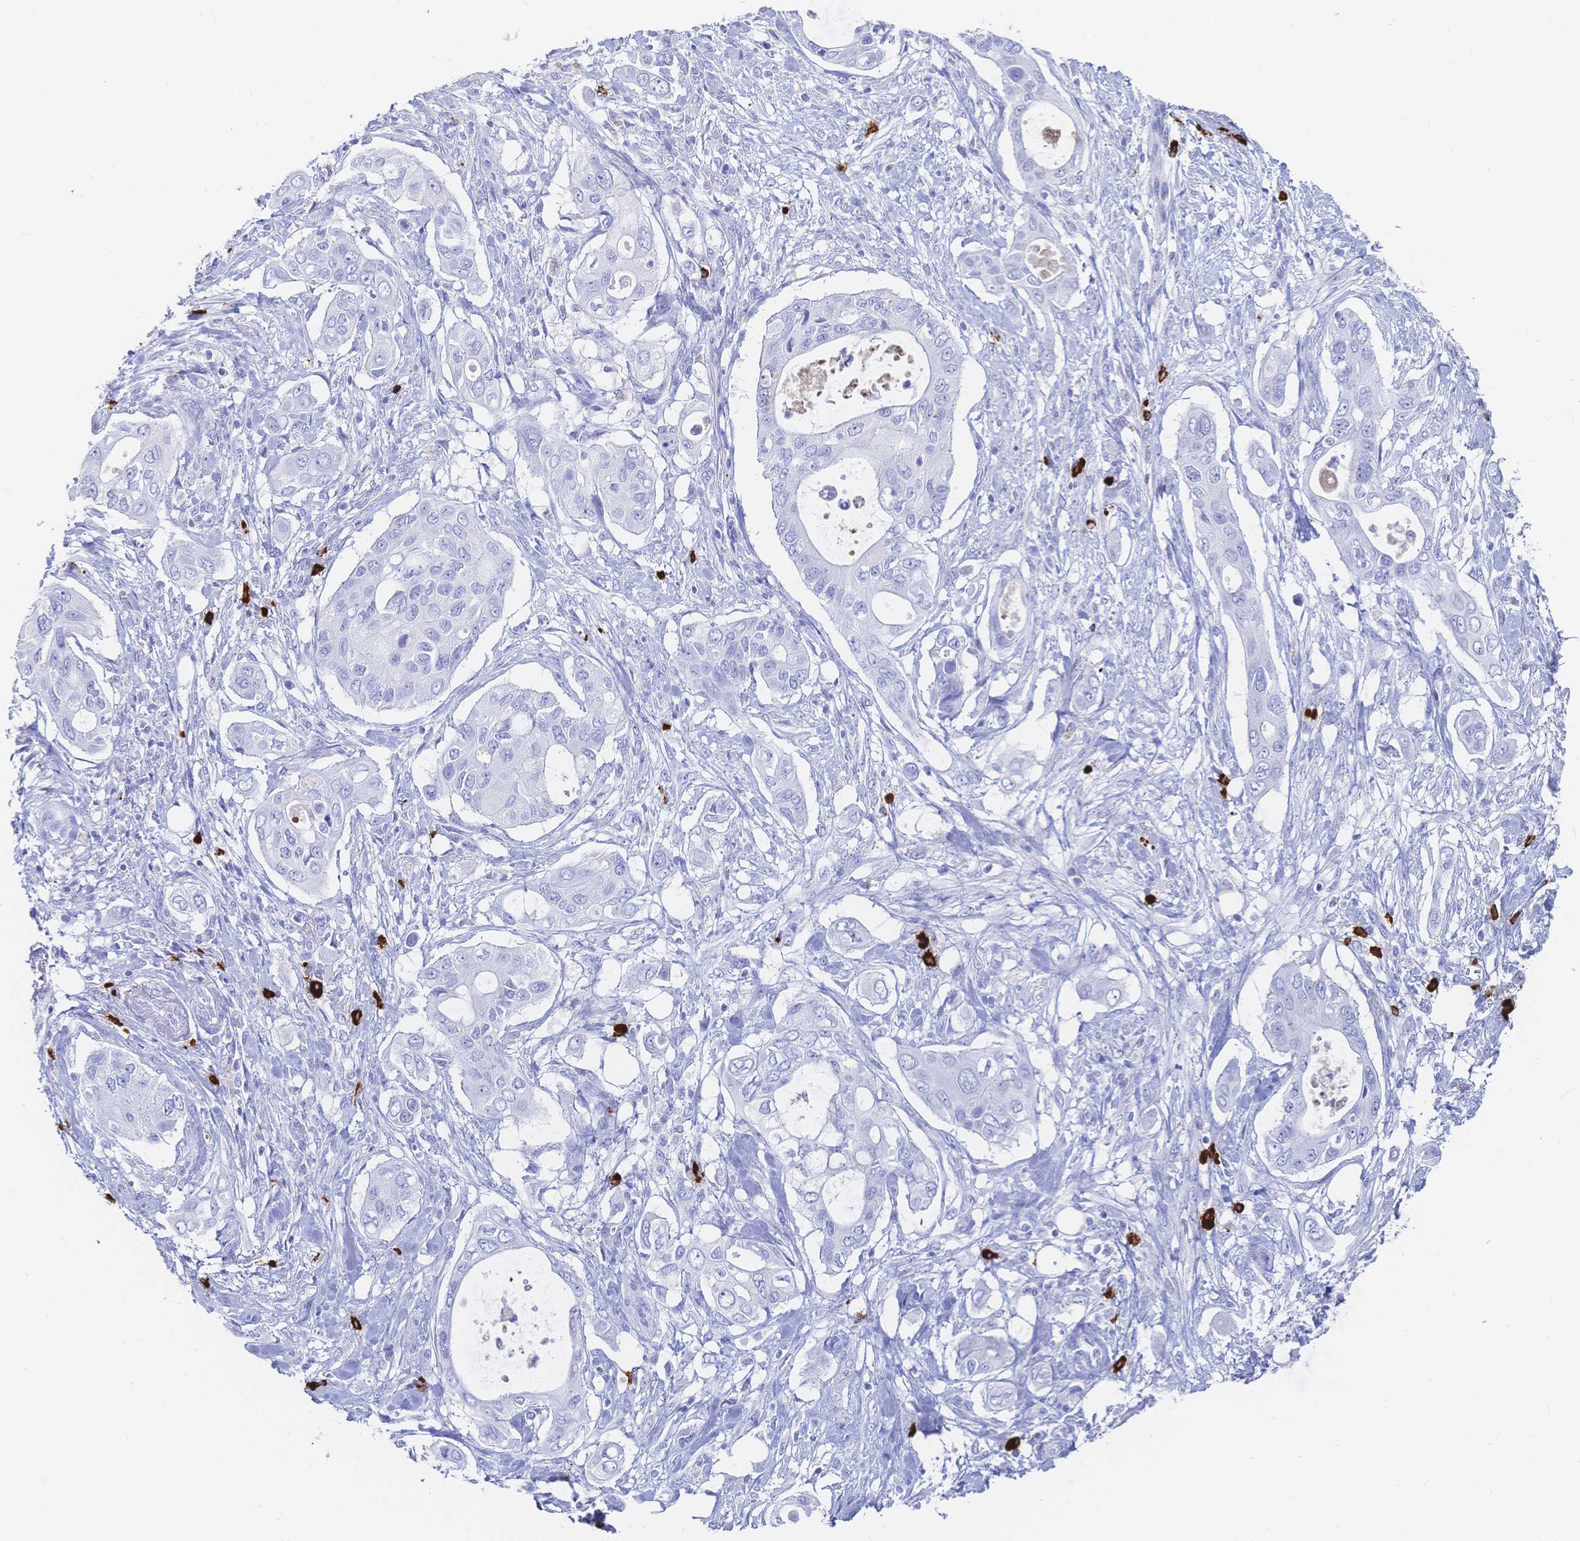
{"staining": {"intensity": "negative", "quantity": "none", "location": "none"}, "tissue": "pancreatic cancer", "cell_type": "Tumor cells", "image_type": "cancer", "snomed": [{"axis": "morphology", "description": "Adenocarcinoma, NOS"}, {"axis": "topography", "description": "Pancreas"}], "caption": "The photomicrograph exhibits no staining of tumor cells in pancreatic cancer.", "gene": "IL2RB", "patient": {"sex": "female", "age": 63}}